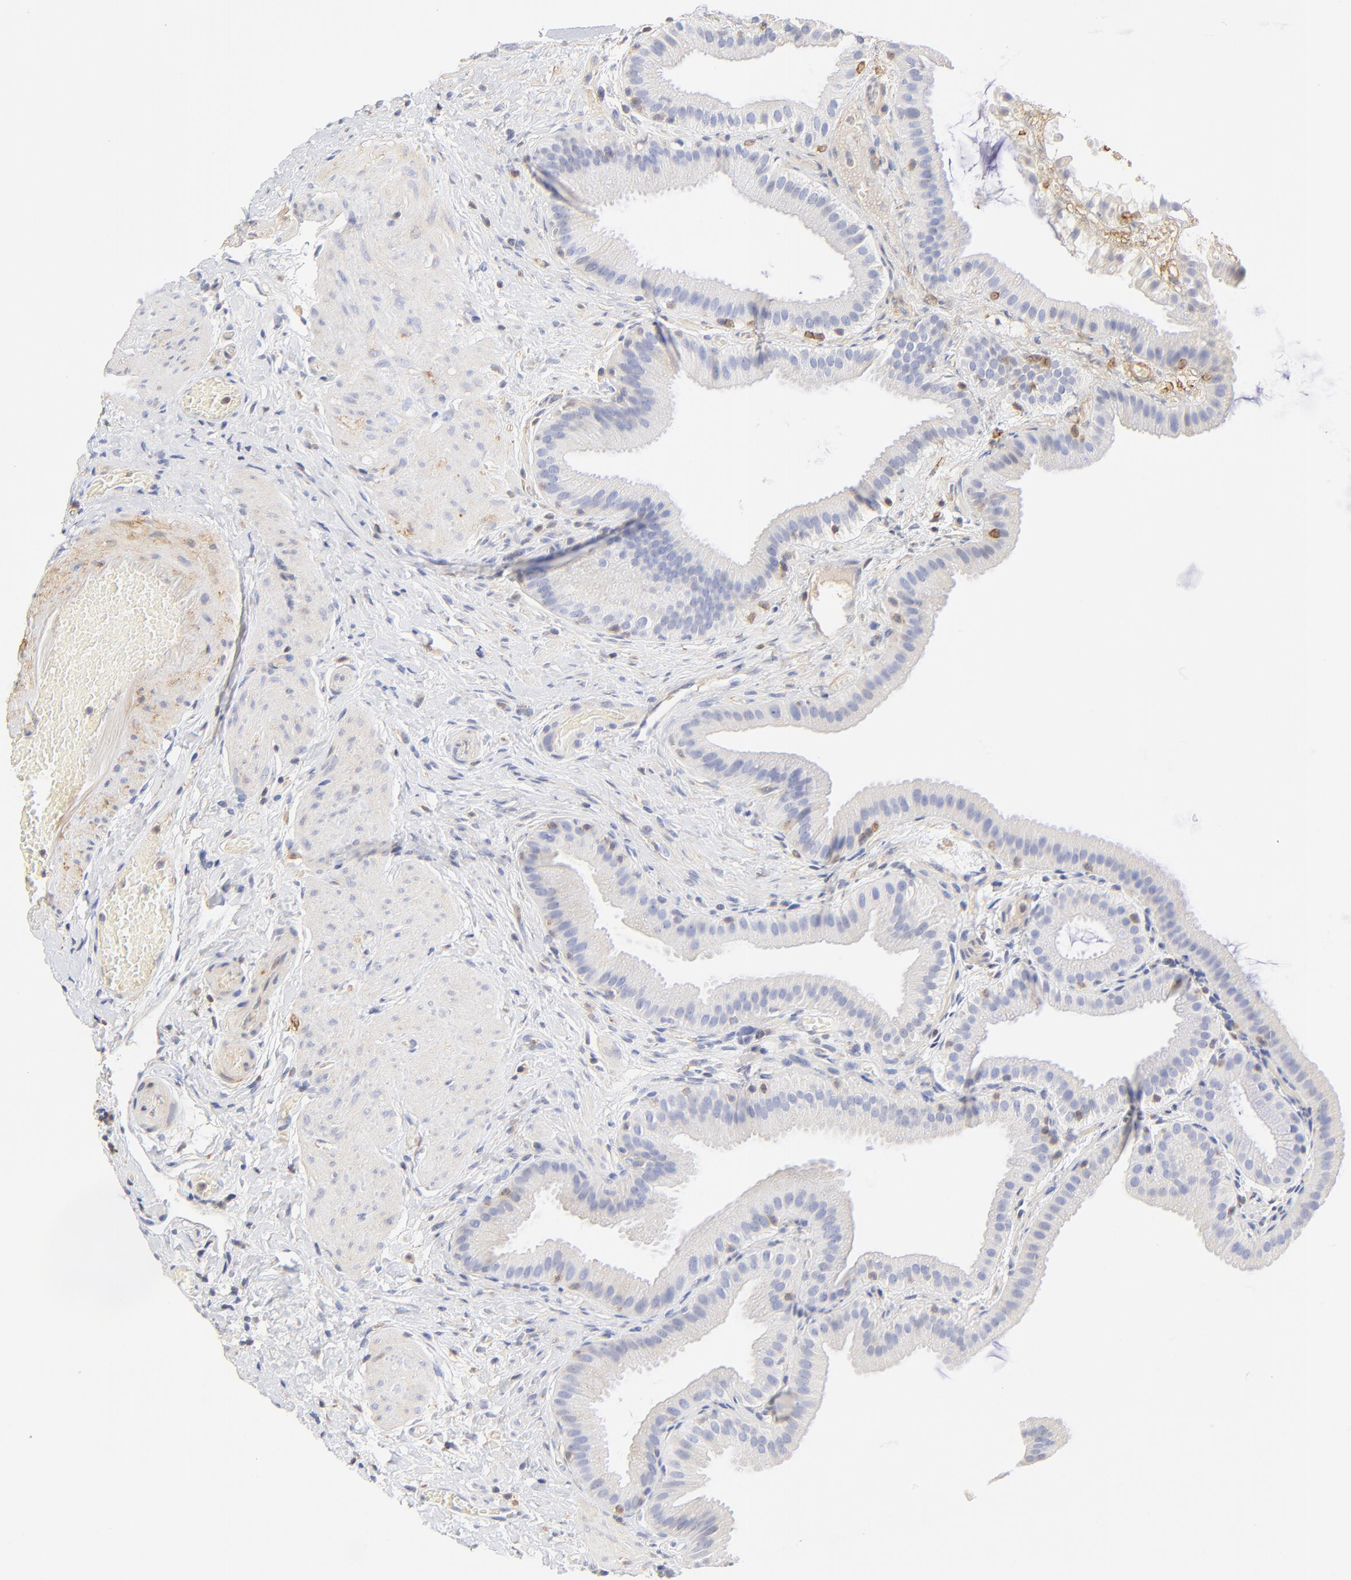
{"staining": {"intensity": "negative", "quantity": "none", "location": "none"}, "tissue": "gallbladder", "cell_type": "Glandular cells", "image_type": "normal", "snomed": [{"axis": "morphology", "description": "Normal tissue, NOS"}, {"axis": "topography", "description": "Gallbladder"}], "caption": "DAB immunohistochemical staining of benign human gallbladder reveals no significant staining in glandular cells.", "gene": "MDGA2", "patient": {"sex": "female", "age": 63}}